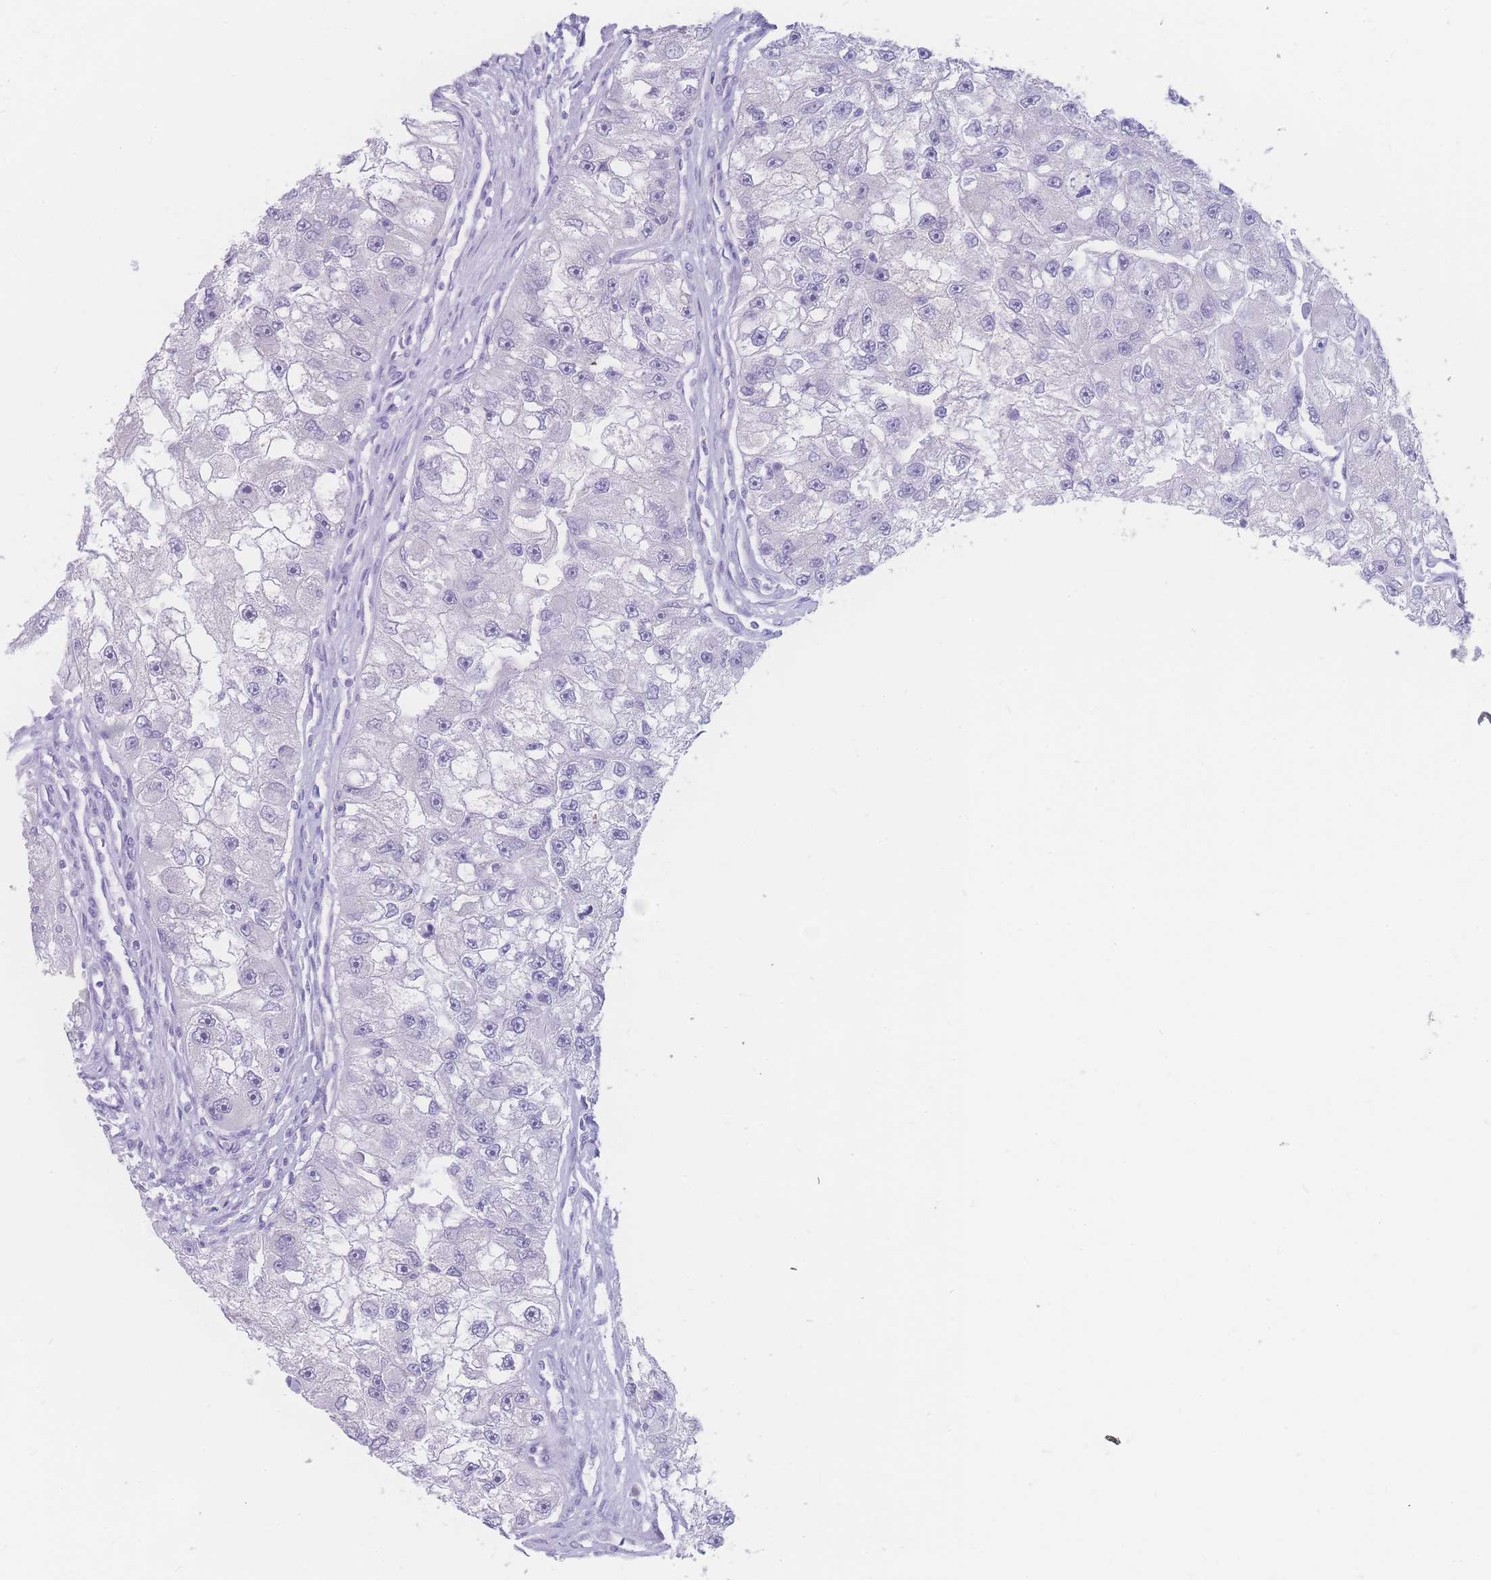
{"staining": {"intensity": "negative", "quantity": "none", "location": "none"}, "tissue": "renal cancer", "cell_type": "Tumor cells", "image_type": "cancer", "snomed": [{"axis": "morphology", "description": "Adenocarcinoma, NOS"}, {"axis": "topography", "description": "Kidney"}], "caption": "This is an immunohistochemistry (IHC) micrograph of human adenocarcinoma (renal). There is no positivity in tumor cells.", "gene": "PRSS22", "patient": {"sex": "male", "age": 63}}